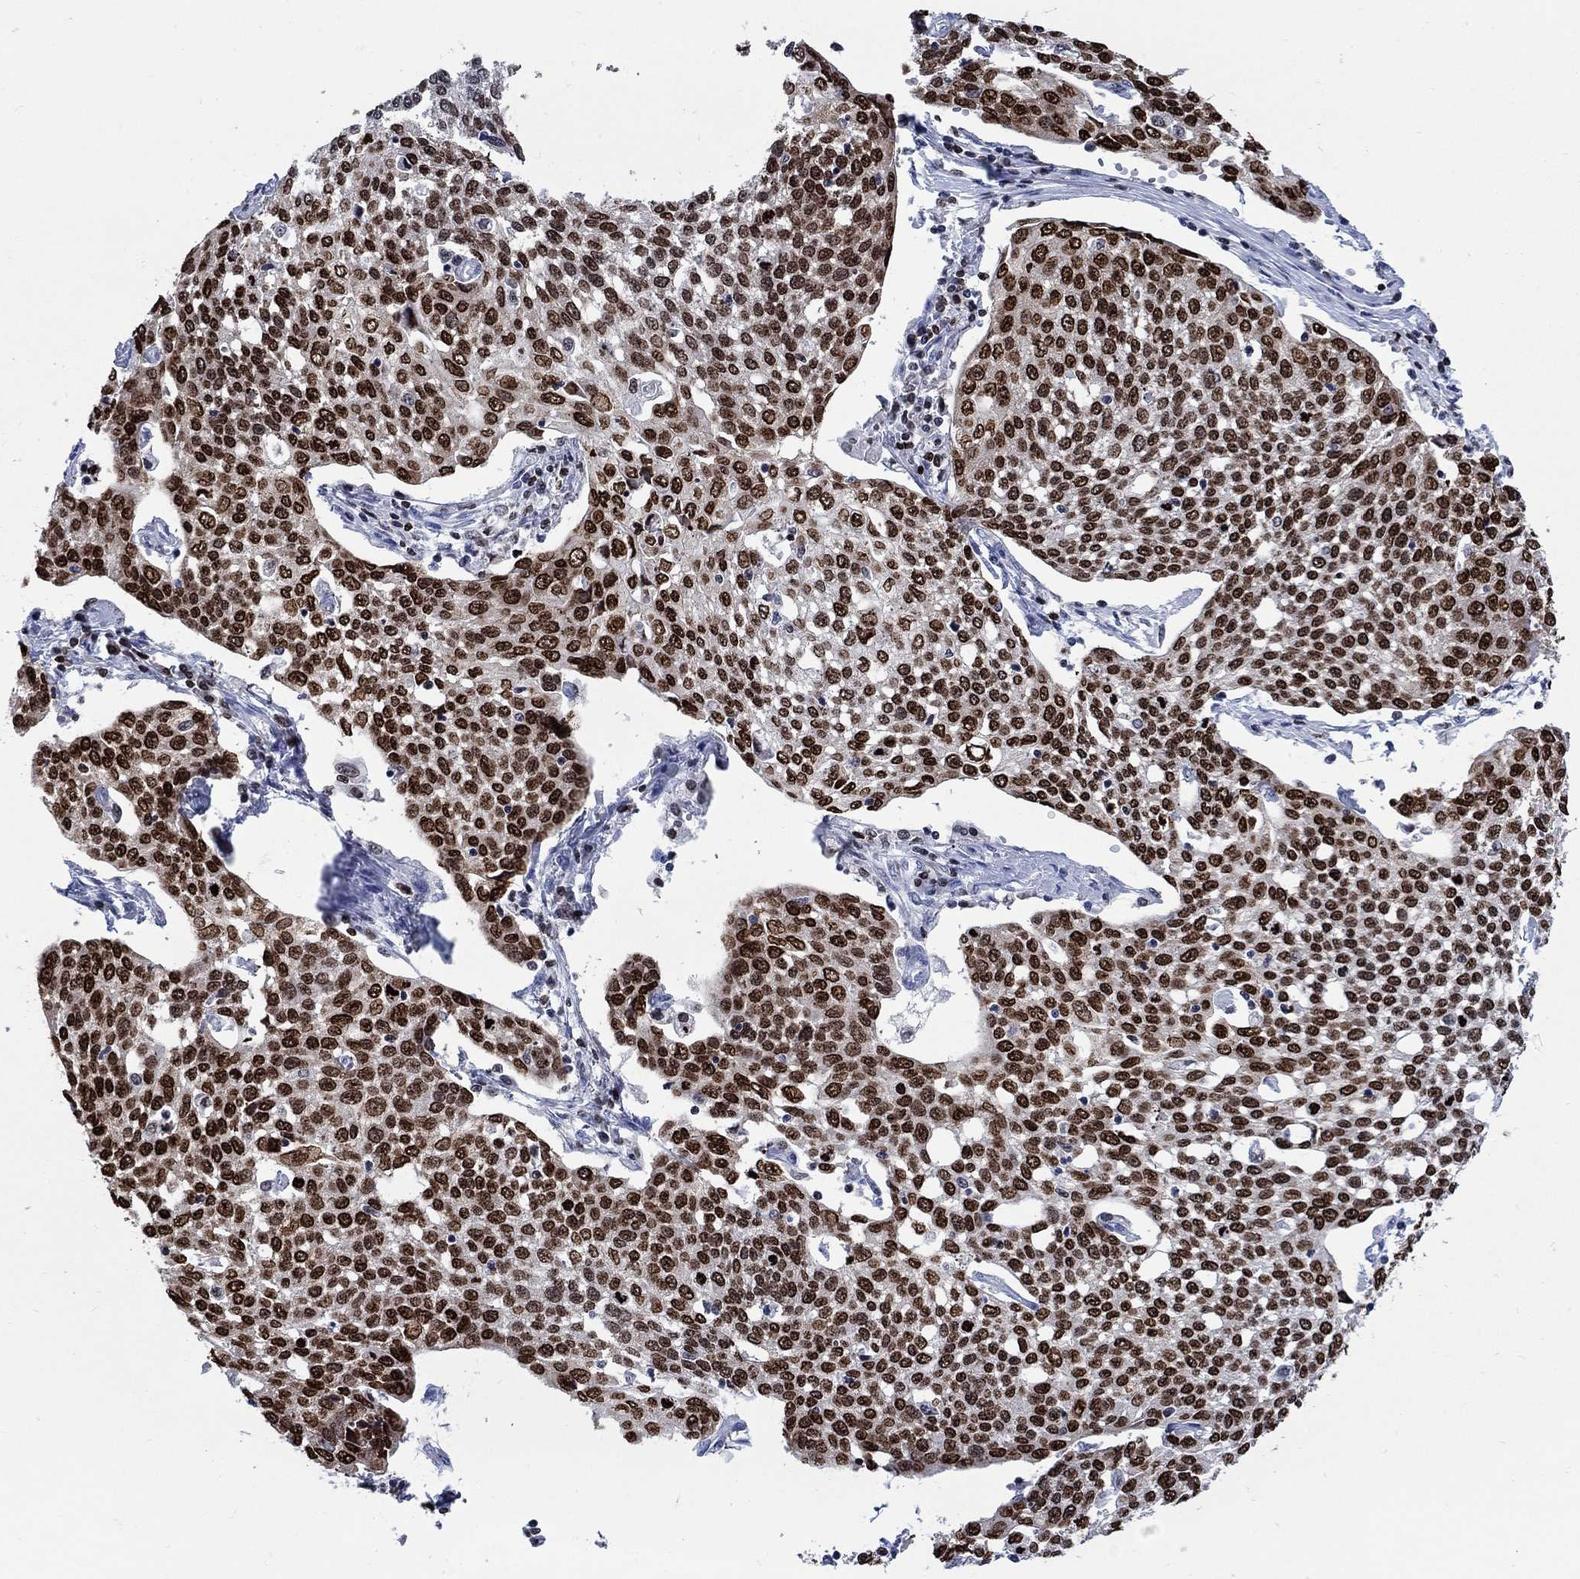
{"staining": {"intensity": "strong", "quantity": ">75%", "location": "nuclear"}, "tissue": "cervical cancer", "cell_type": "Tumor cells", "image_type": "cancer", "snomed": [{"axis": "morphology", "description": "Squamous cell carcinoma, NOS"}, {"axis": "topography", "description": "Cervix"}], "caption": "Brown immunohistochemical staining in human cervical cancer (squamous cell carcinoma) demonstrates strong nuclear expression in about >75% of tumor cells.", "gene": "HMGA1", "patient": {"sex": "female", "age": 34}}